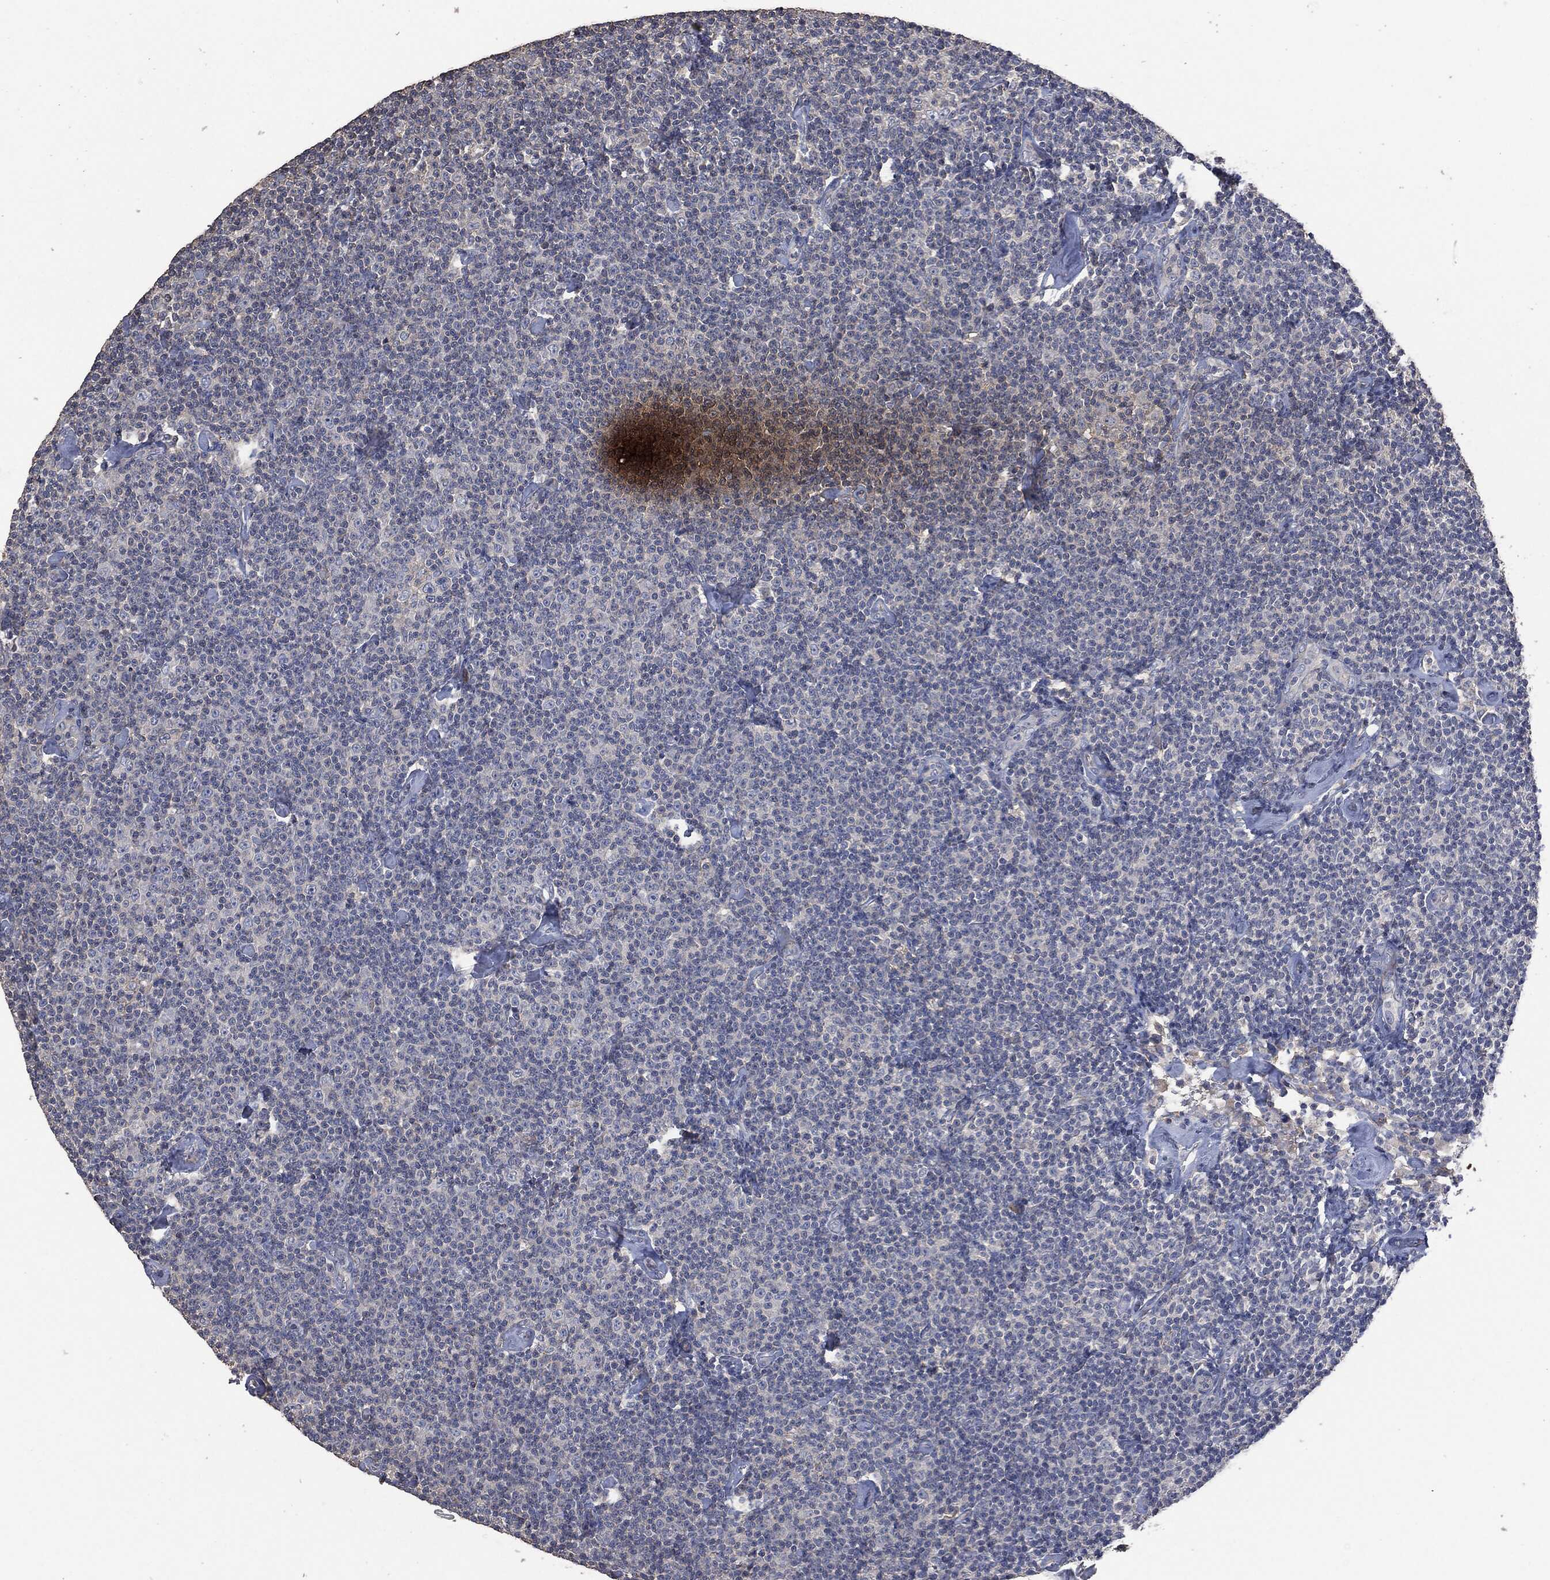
{"staining": {"intensity": "negative", "quantity": "none", "location": "none"}, "tissue": "lymphoma", "cell_type": "Tumor cells", "image_type": "cancer", "snomed": [{"axis": "morphology", "description": "Malignant lymphoma, non-Hodgkin's type, Low grade"}, {"axis": "topography", "description": "Lymph node"}], "caption": "Tumor cells are negative for brown protein staining in lymphoma. (DAB (3,3'-diaminobenzidine) immunohistochemistry (IHC) with hematoxylin counter stain).", "gene": "MSLN", "patient": {"sex": "male", "age": 81}}